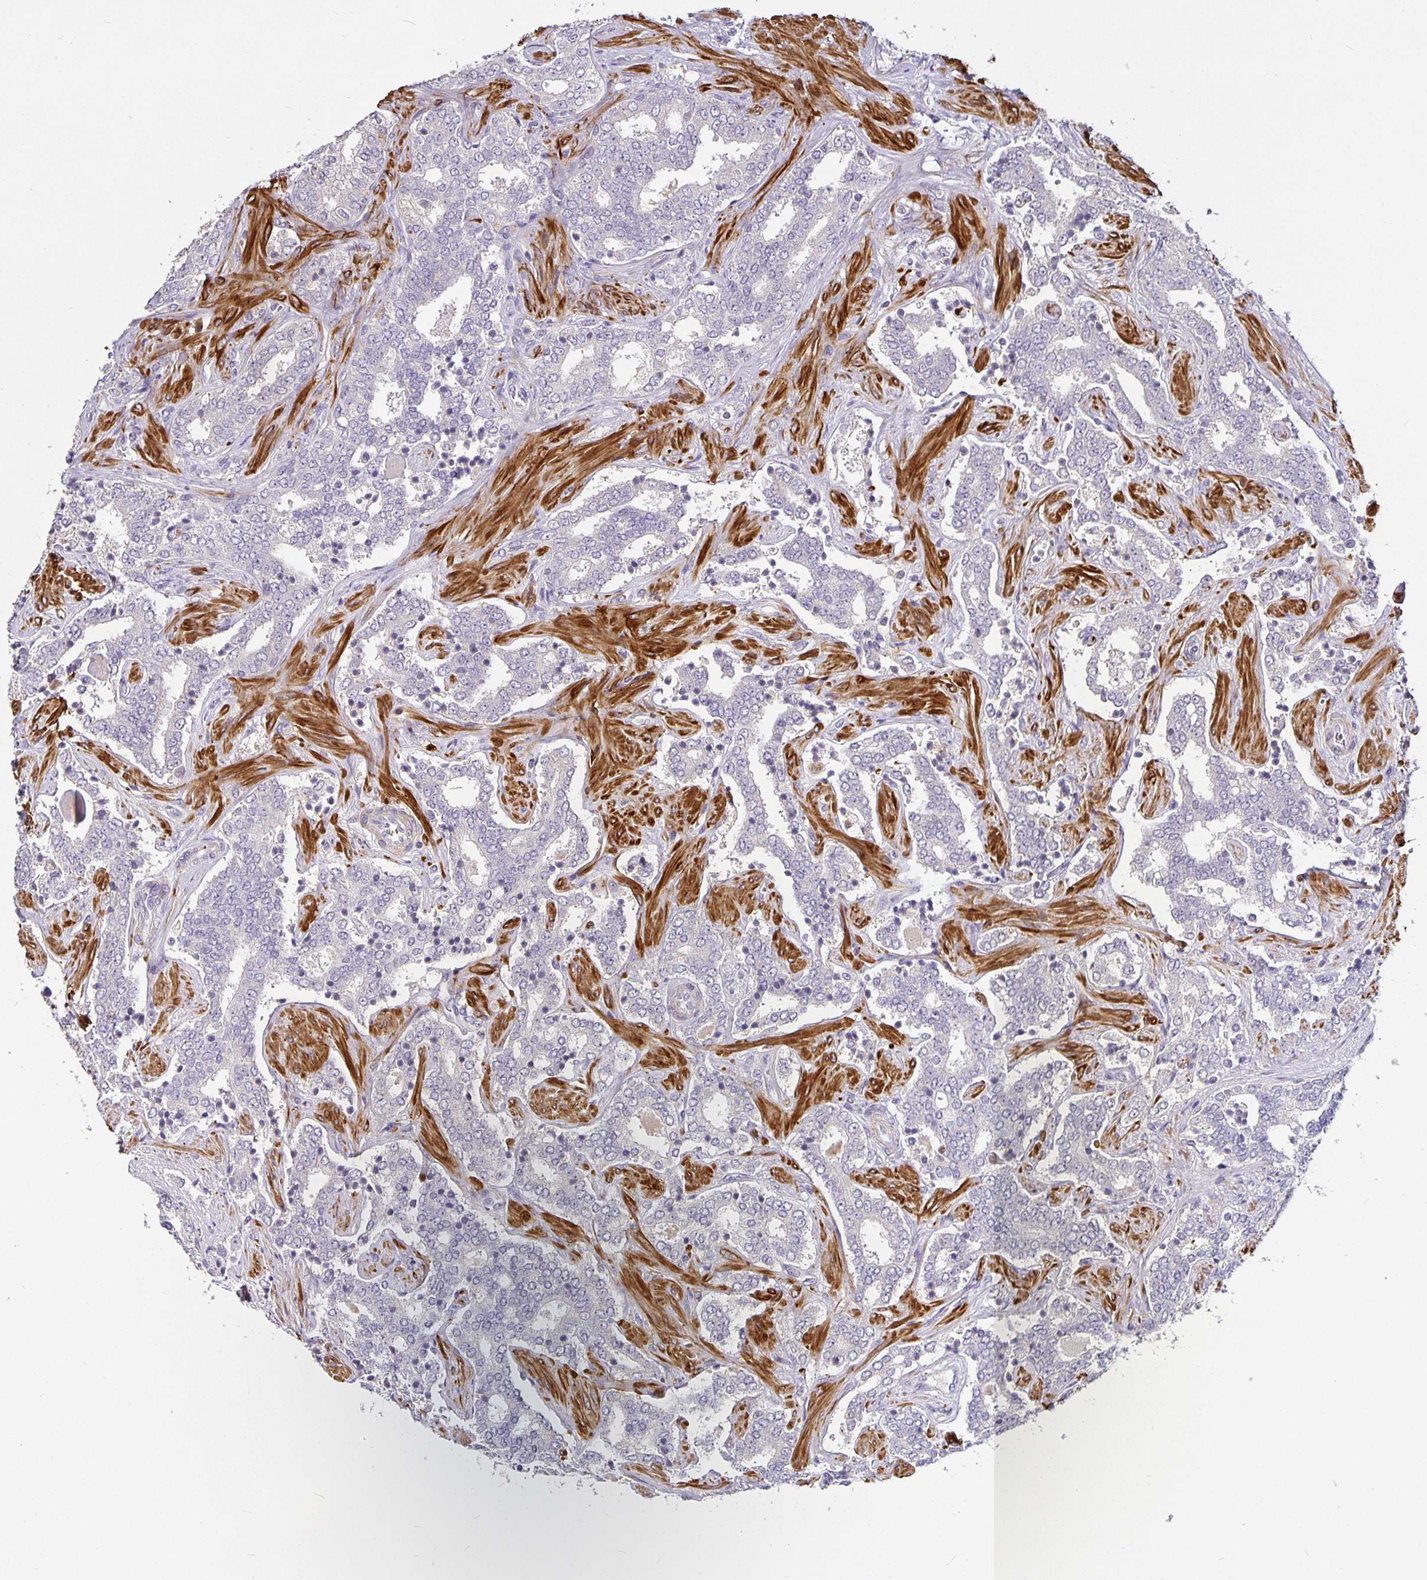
{"staining": {"intensity": "negative", "quantity": "none", "location": "none"}, "tissue": "prostate cancer", "cell_type": "Tumor cells", "image_type": "cancer", "snomed": [{"axis": "morphology", "description": "Adenocarcinoma, High grade"}, {"axis": "topography", "description": "Prostate"}], "caption": "The IHC histopathology image has no significant positivity in tumor cells of prostate cancer (high-grade adenocarcinoma) tissue.", "gene": "CA12", "patient": {"sex": "male", "age": 60}}